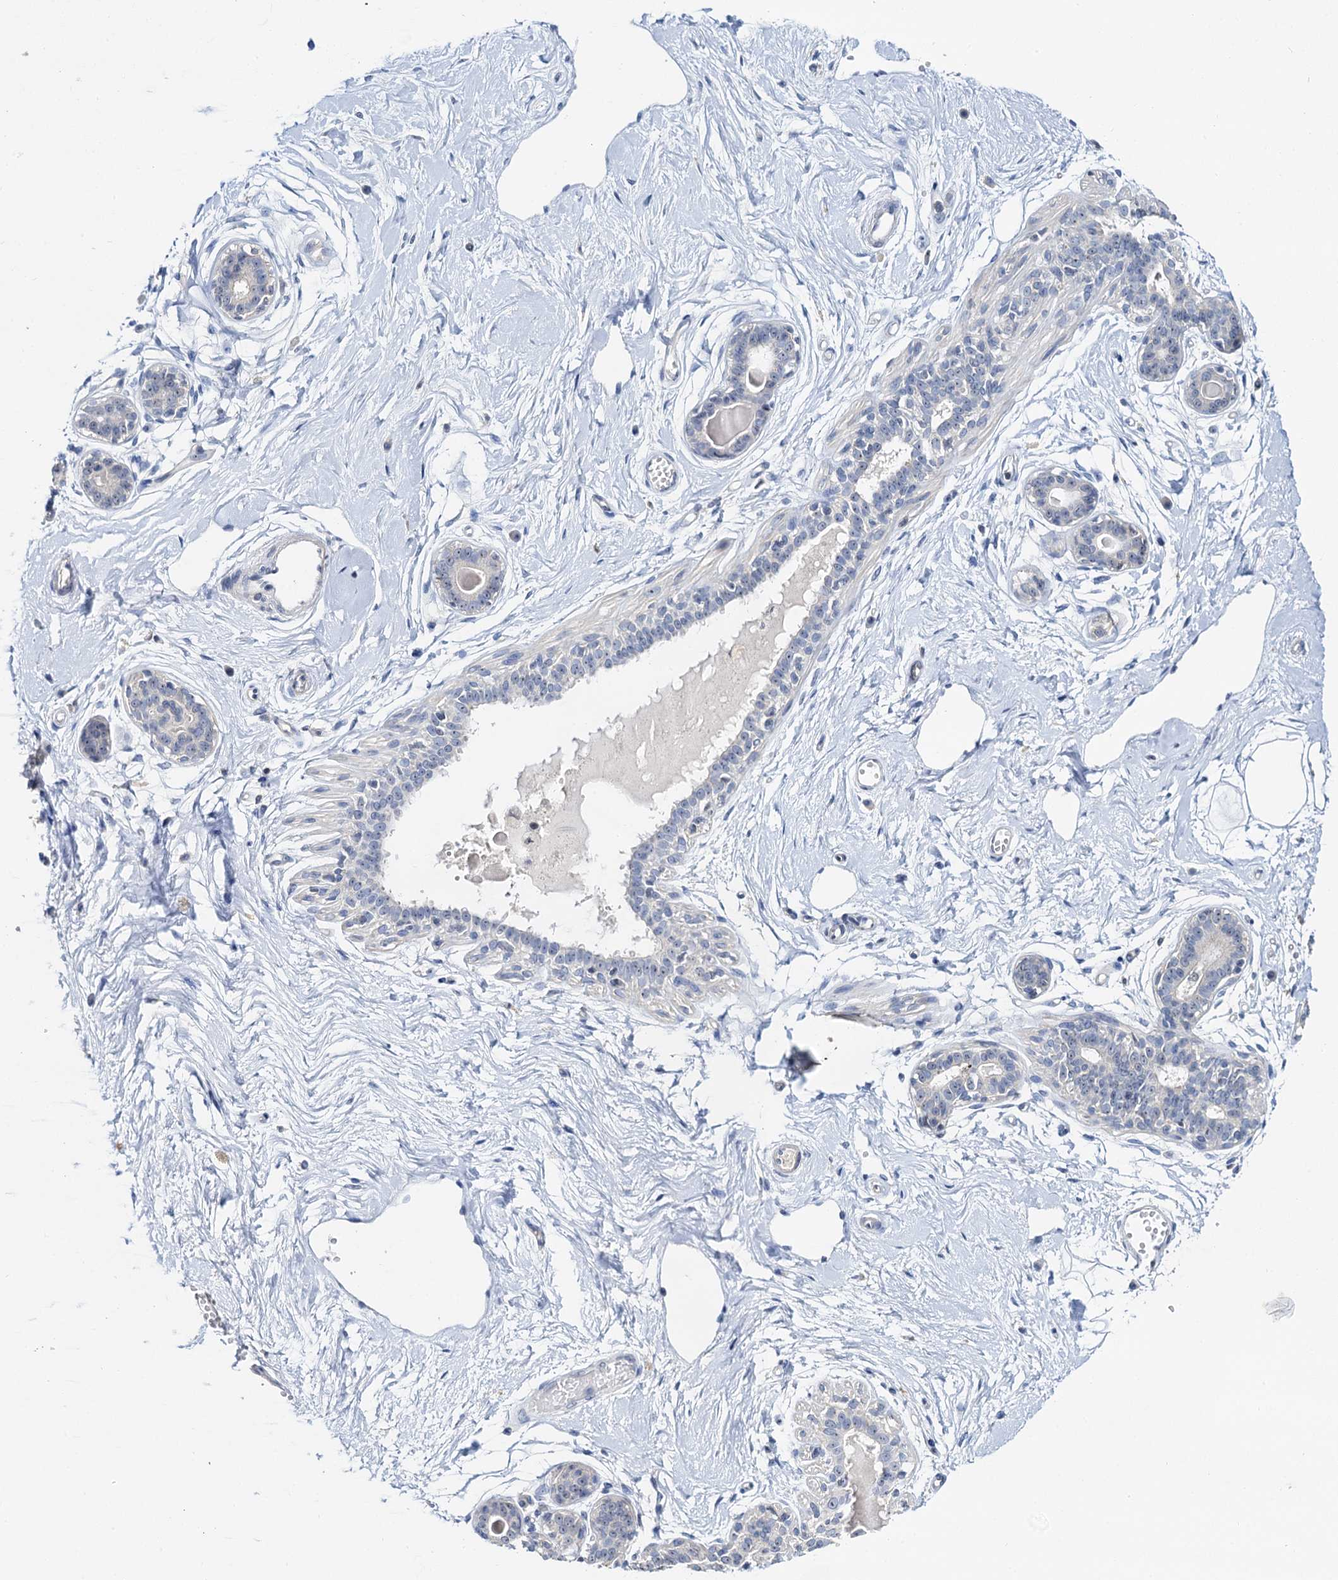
{"staining": {"intensity": "negative", "quantity": "none", "location": "none"}, "tissue": "breast", "cell_type": "Adipocytes", "image_type": "normal", "snomed": [{"axis": "morphology", "description": "Normal tissue, NOS"}, {"axis": "topography", "description": "Breast"}], "caption": "This is an immunohistochemistry micrograph of unremarkable breast. There is no positivity in adipocytes.", "gene": "NOP2", "patient": {"sex": "female", "age": 45}}